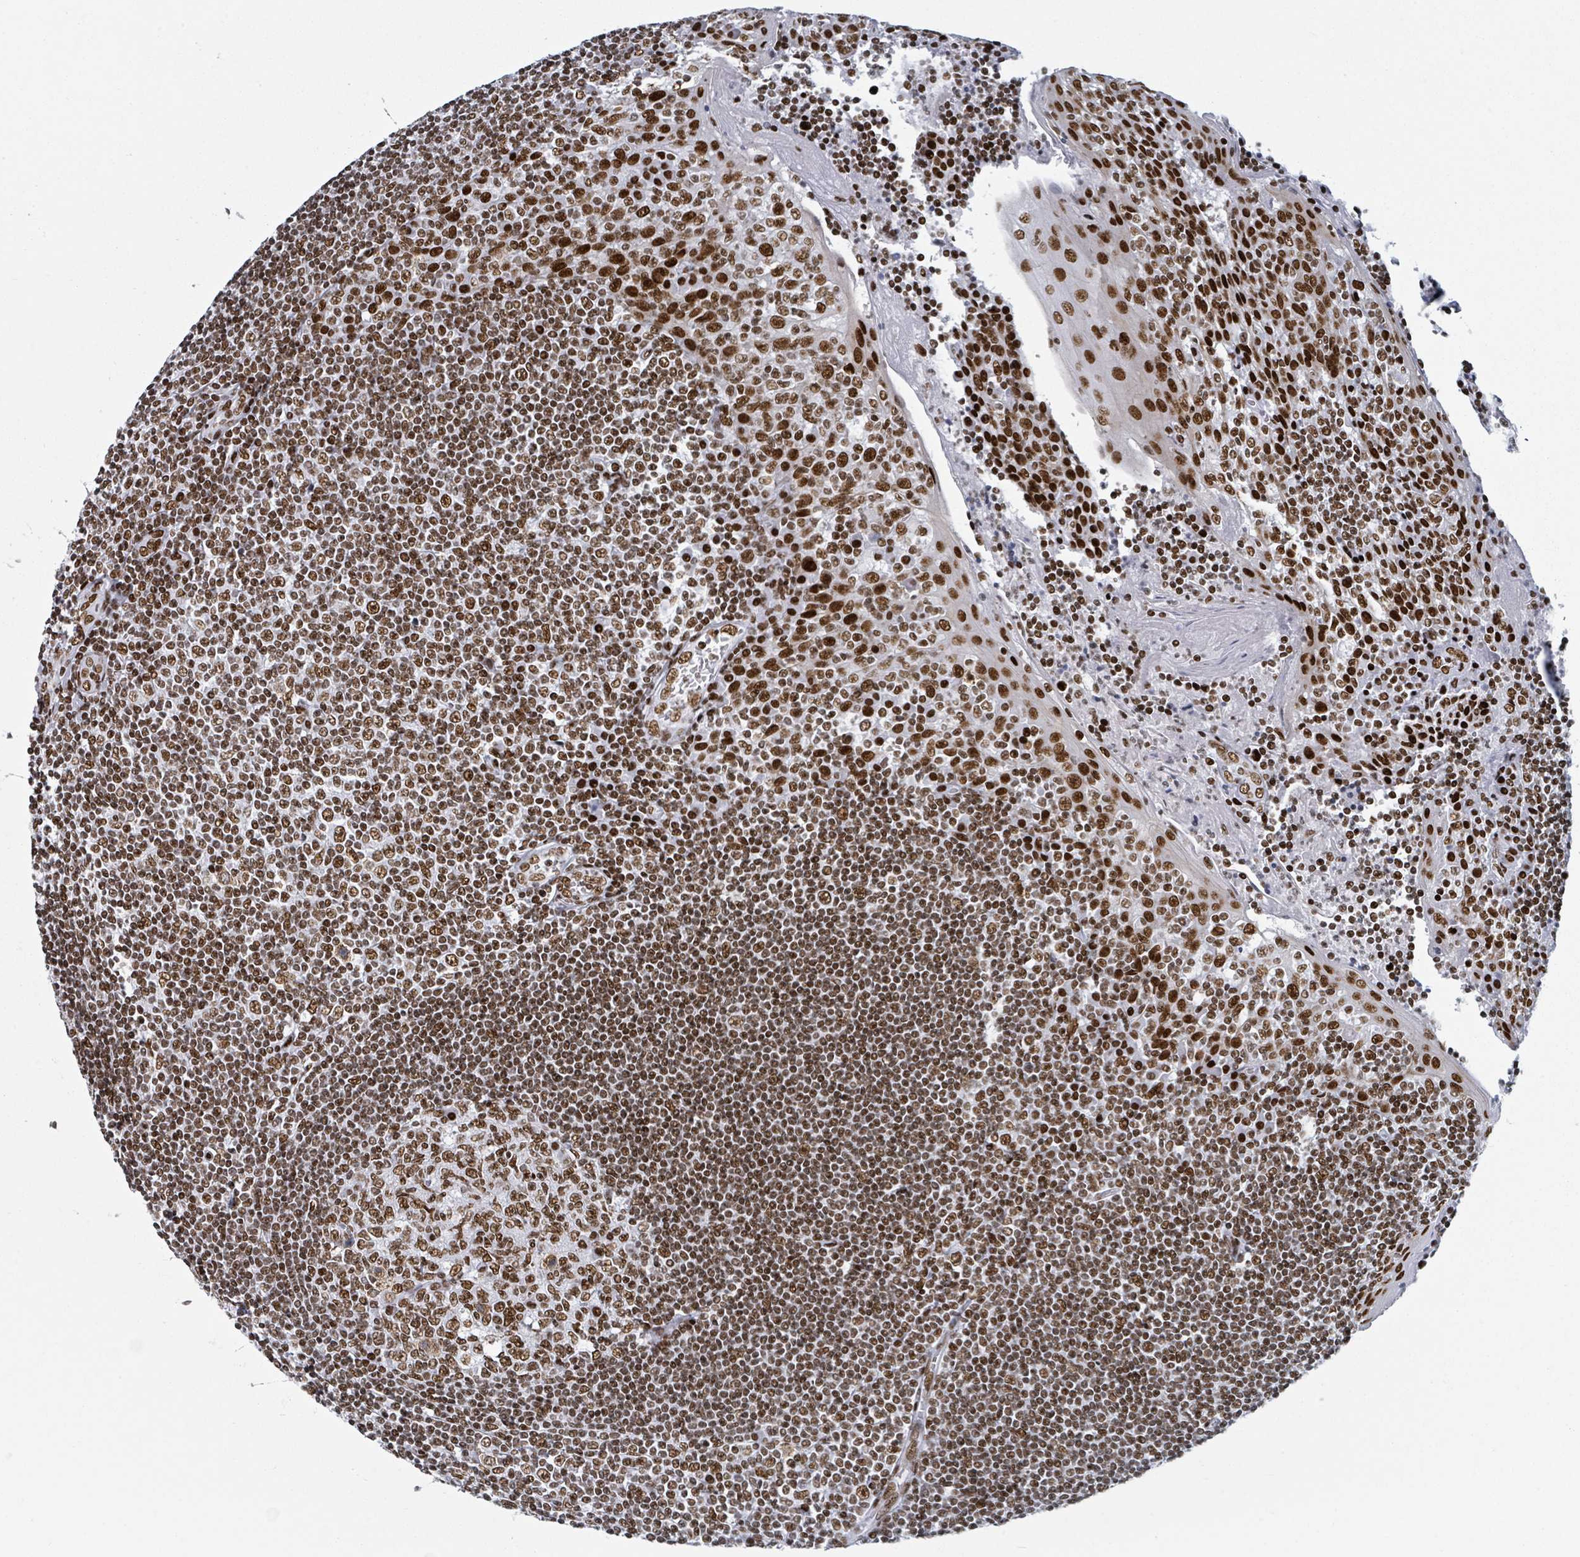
{"staining": {"intensity": "strong", "quantity": ">75%", "location": "nuclear"}, "tissue": "tonsil", "cell_type": "Germinal center cells", "image_type": "normal", "snomed": [{"axis": "morphology", "description": "Normal tissue, NOS"}, {"axis": "topography", "description": "Tonsil"}], "caption": "This micrograph reveals immunohistochemistry staining of benign tonsil, with high strong nuclear positivity in approximately >75% of germinal center cells.", "gene": "DHX16", "patient": {"sex": "male", "age": 27}}